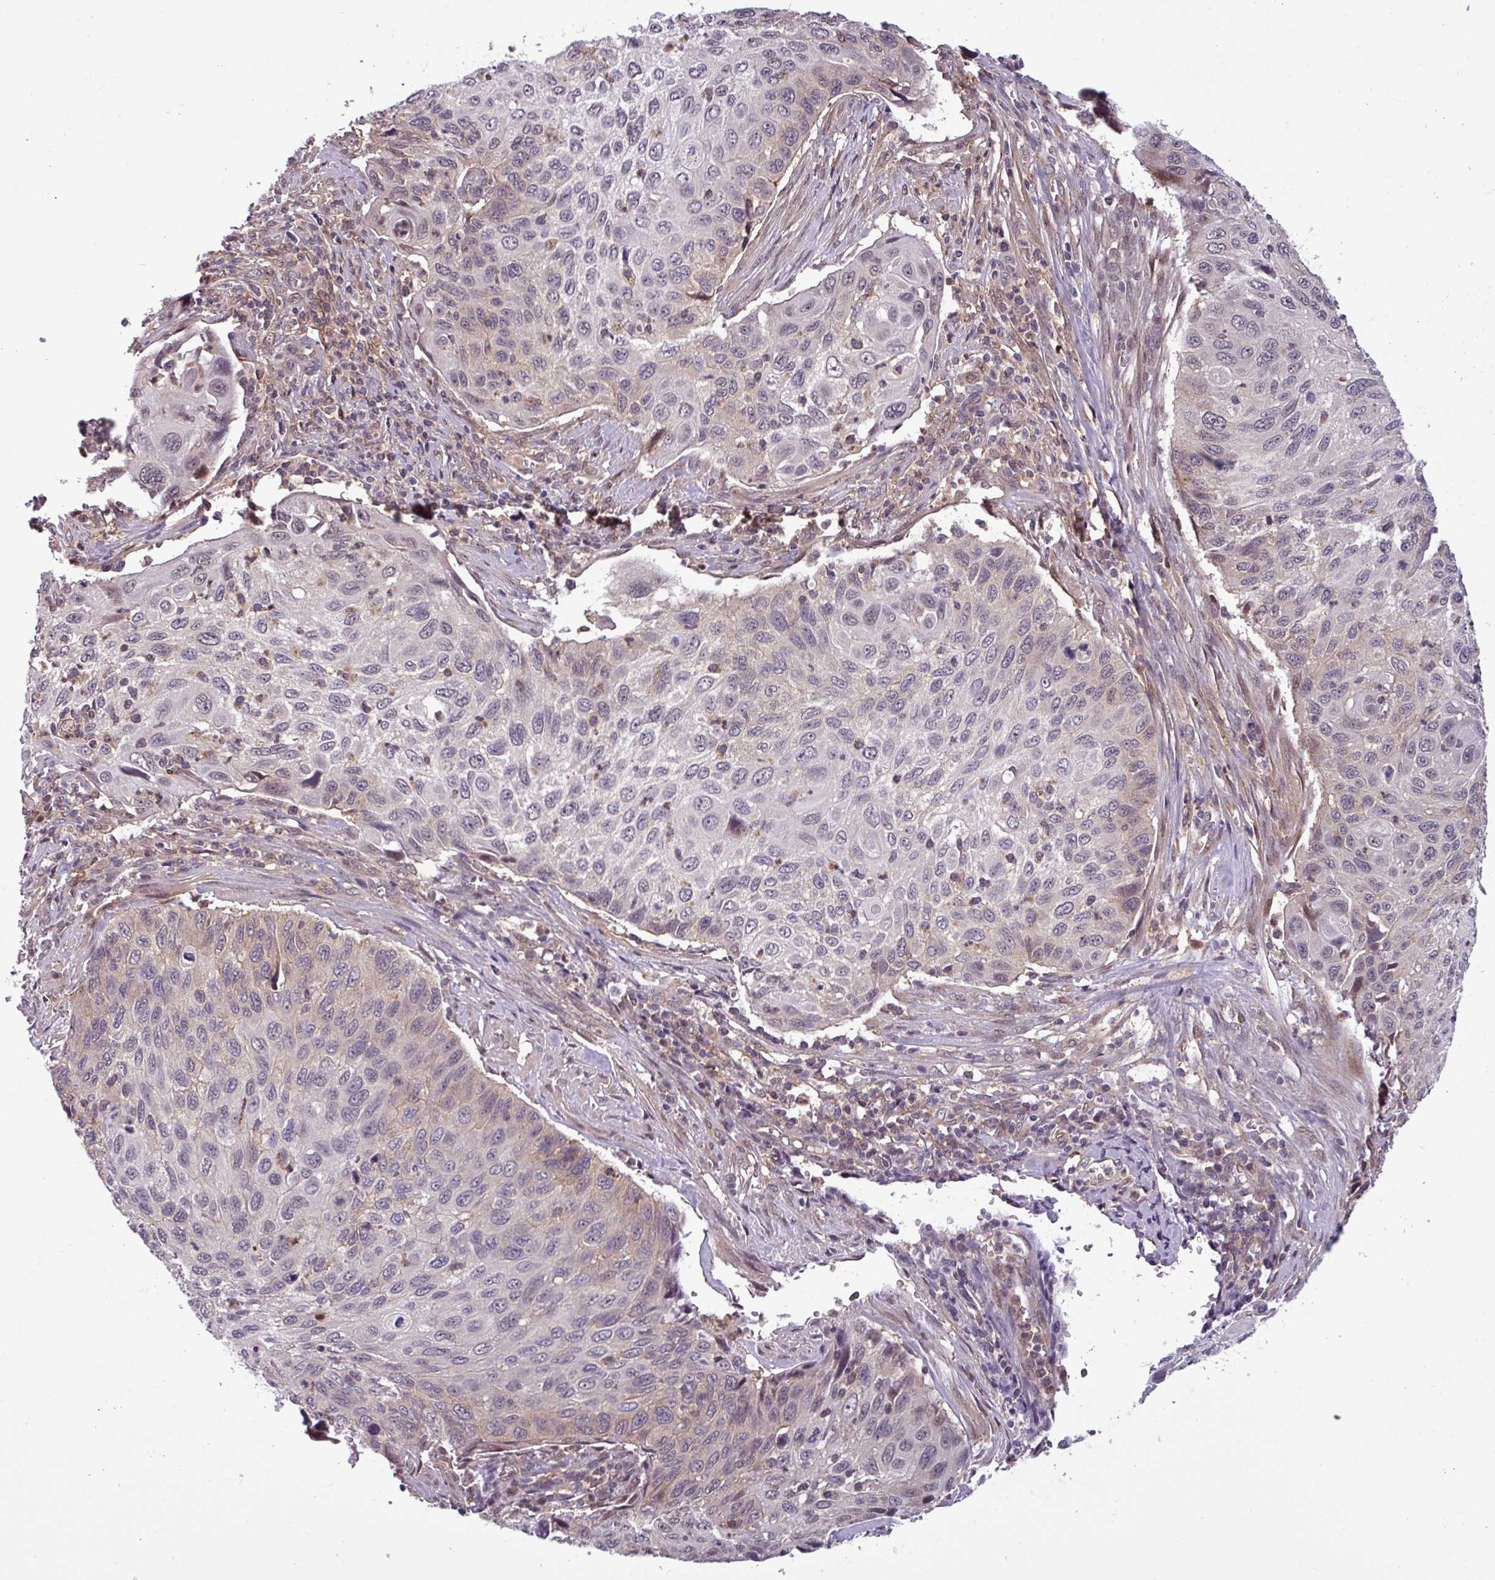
{"staining": {"intensity": "weak", "quantity": "<25%", "location": "cytoplasmic/membranous,nuclear"}, "tissue": "cervical cancer", "cell_type": "Tumor cells", "image_type": "cancer", "snomed": [{"axis": "morphology", "description": "Squamous cell carcinoma, NOS"}, {"axis": "topography", "description": "Cervix"}], "caption": "This is an immunohistochemistry (IHC) image of human cervical squamous cell carcinoma. There is no staining in tumor cells.", "gene": "NPFFR1", "patient": {"sex": "female", "age": 70}}